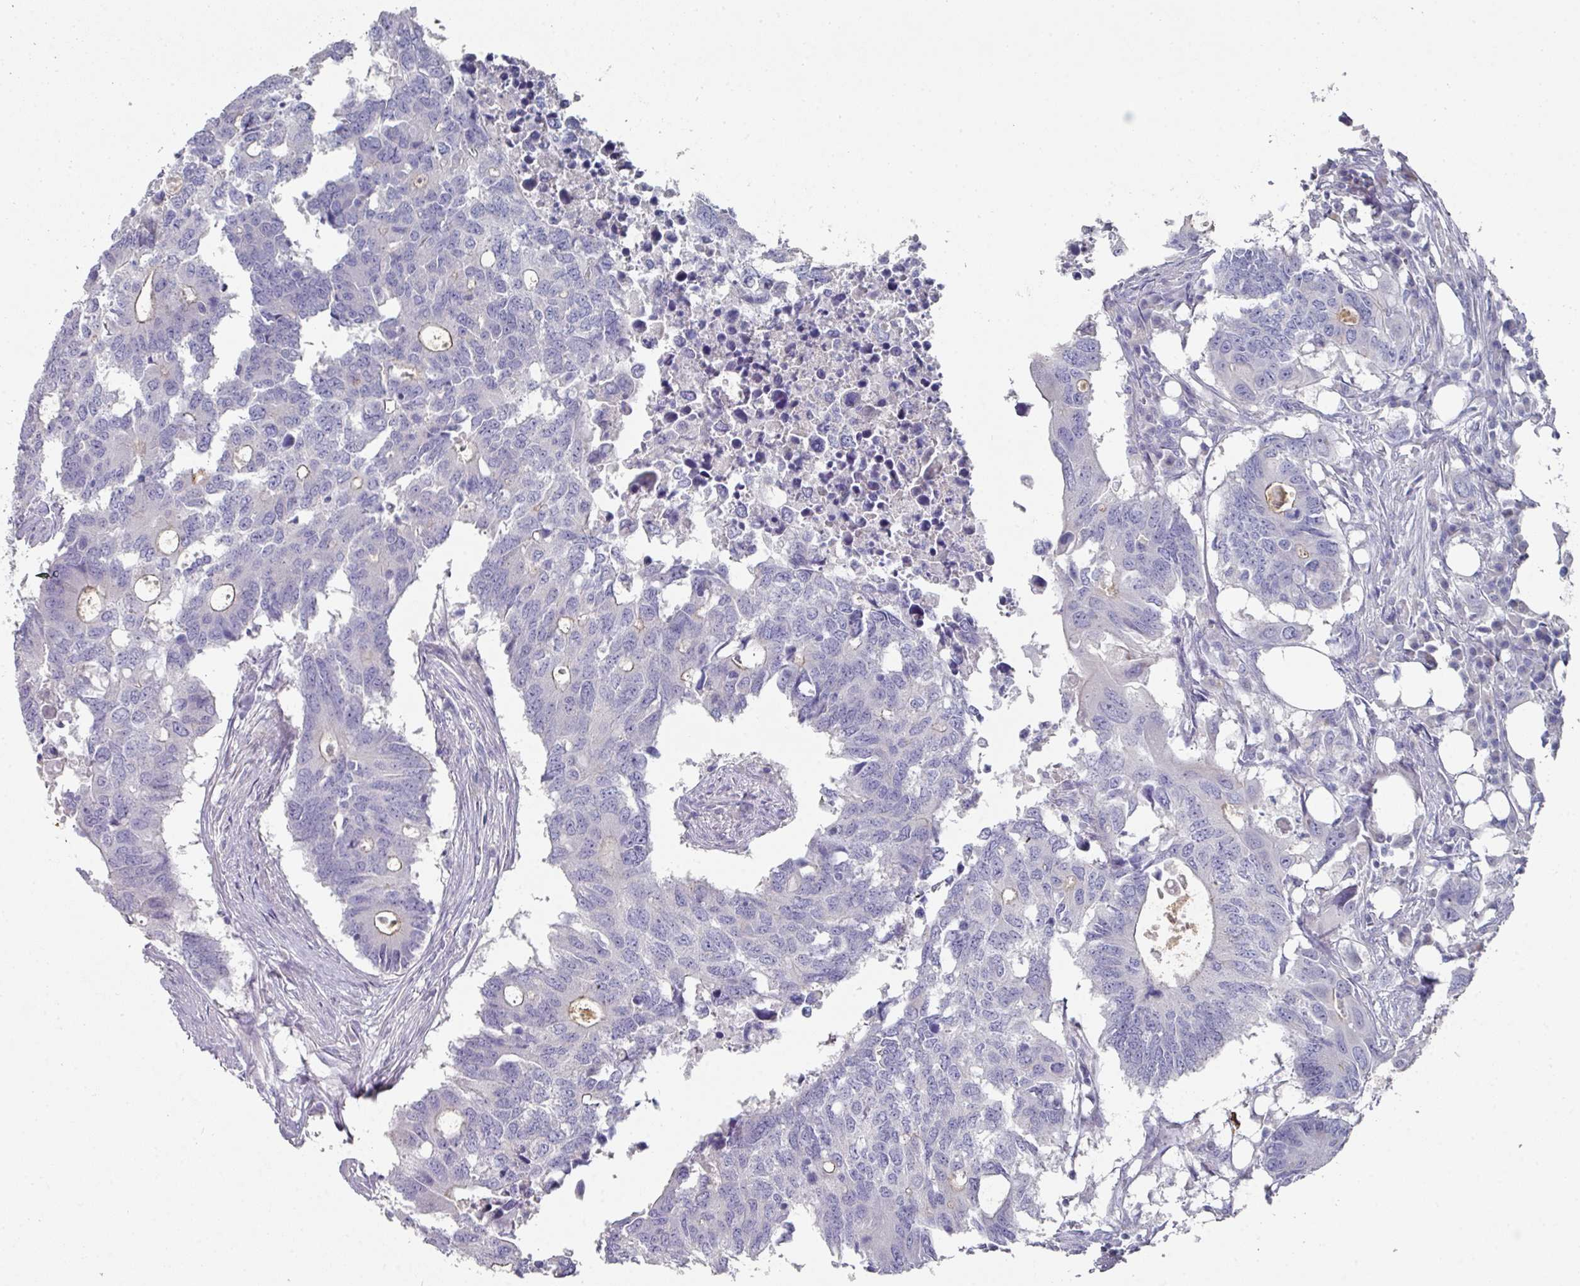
{"staining": {"intensity": "negative", "quantity": "none", "location": "none"}, "tissue": "colorectal cancer", "cell_type": "Tumor cells", "image_type": "cancer", "snomed": [{"axis": "morphology", "description": "Adenocarcinoma, NOS"}, {"axis": "topography", "description": "Colon"}], "caption": "There is no significant expression in tumor cells of adenocarcinoma (colorectal).", "gene": "NT5C1A", "patient": {"sex": "male", "age": 71}}